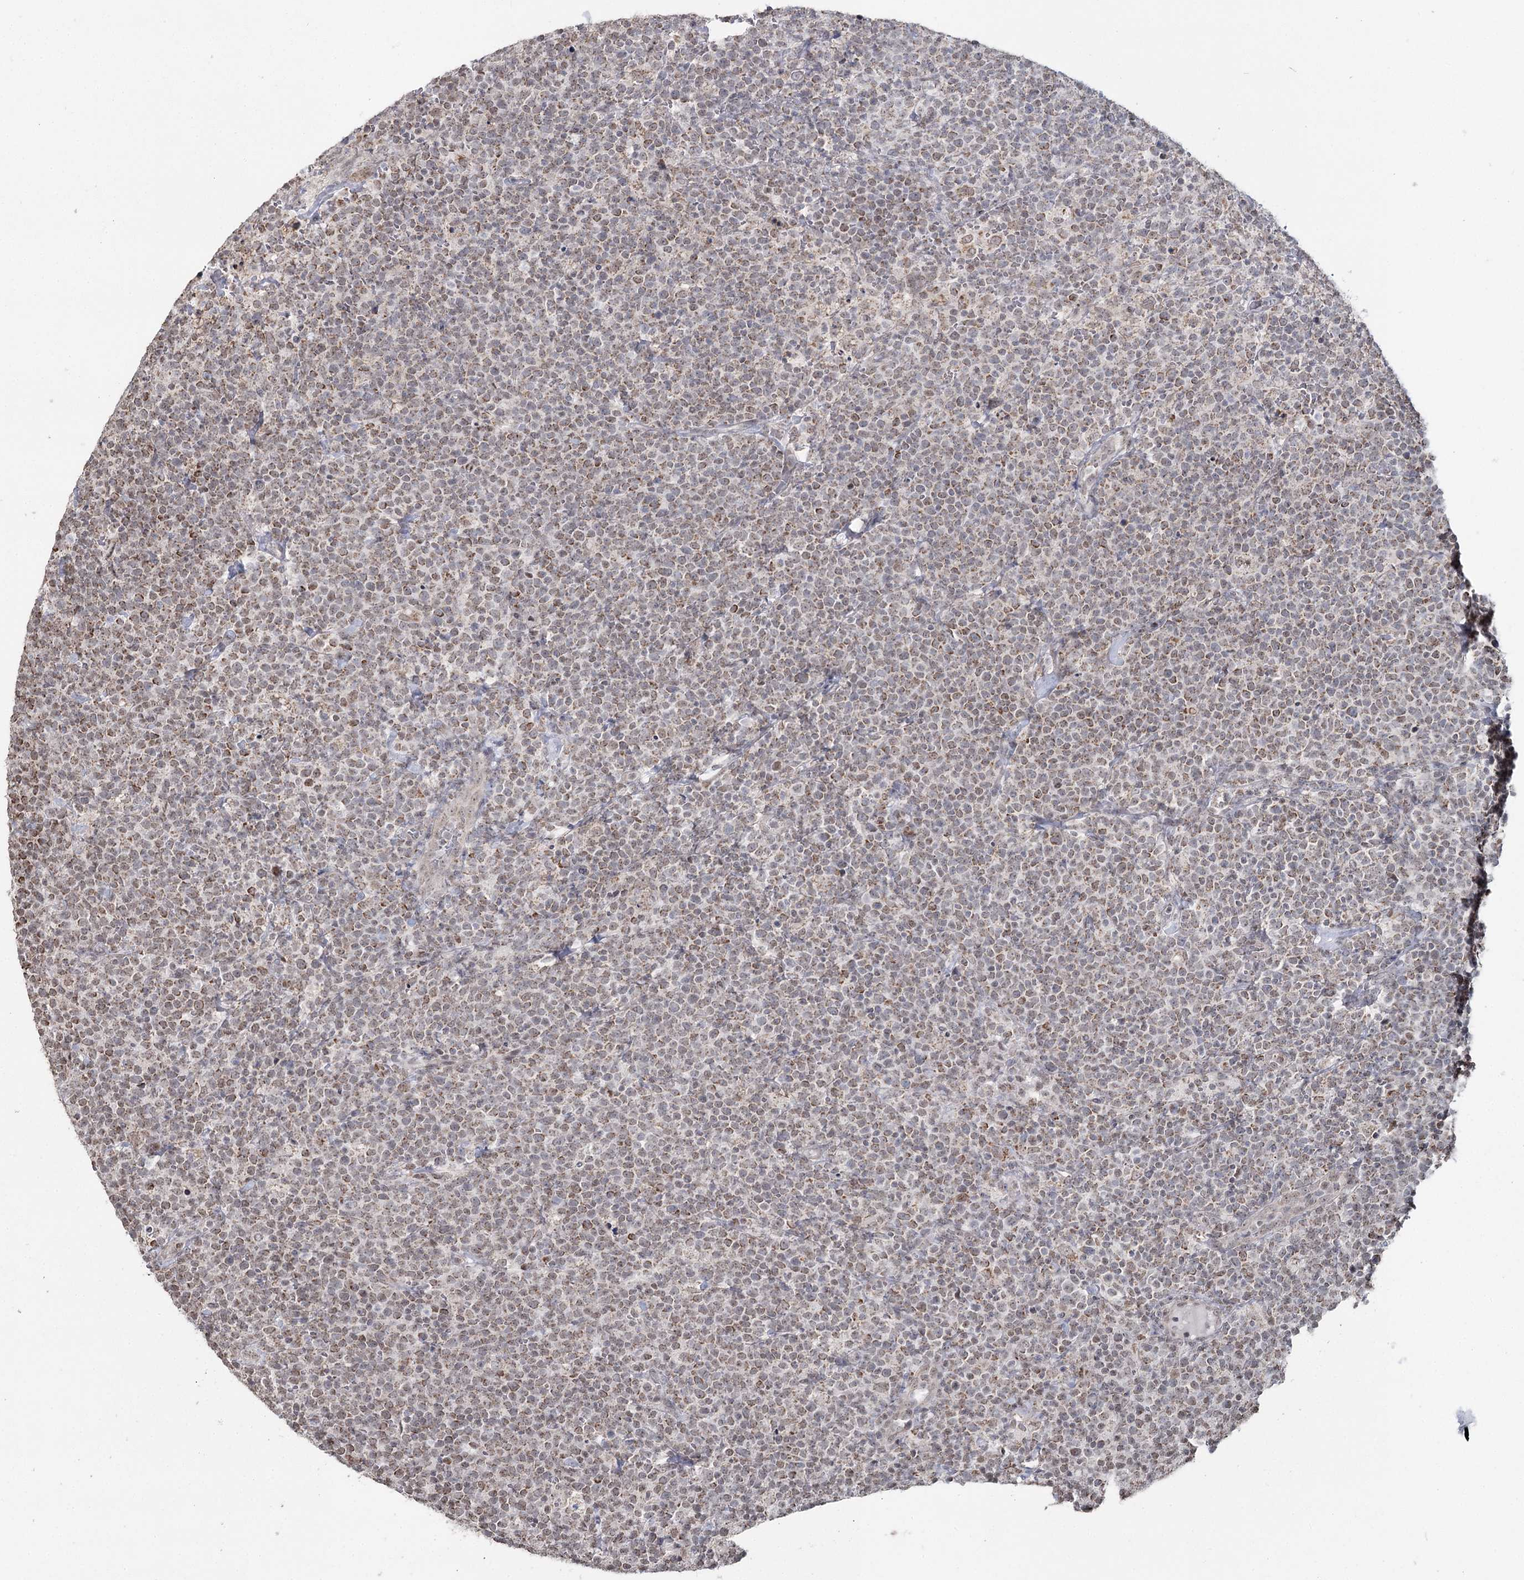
{"staining": {"intensity": "weak", "quantity": ">75%", "location": "cytoplasmic/membranous"}, "tissue": "lymphoma", "cell_type": "Tumor cells", "image_type": "cancer", "snomed": [{"axis": "morphology", "description": "Malignant lymphoma, non-Hodgkin's type, High grade"}, {"axis": "topography", "description": "Lymph node"}], "caption": "DAB immunohistochemical staining of human high-grade malignant lymphoma, non-Hodgkin's type exhibits weak cytoplasmic/membranous protein staining in approximately >75% of tumor cells. (DAB IHC with brightfield microscopy, high magnification).", "gene": "PDHX", "patient": {"sex": "male", "age": 61}}